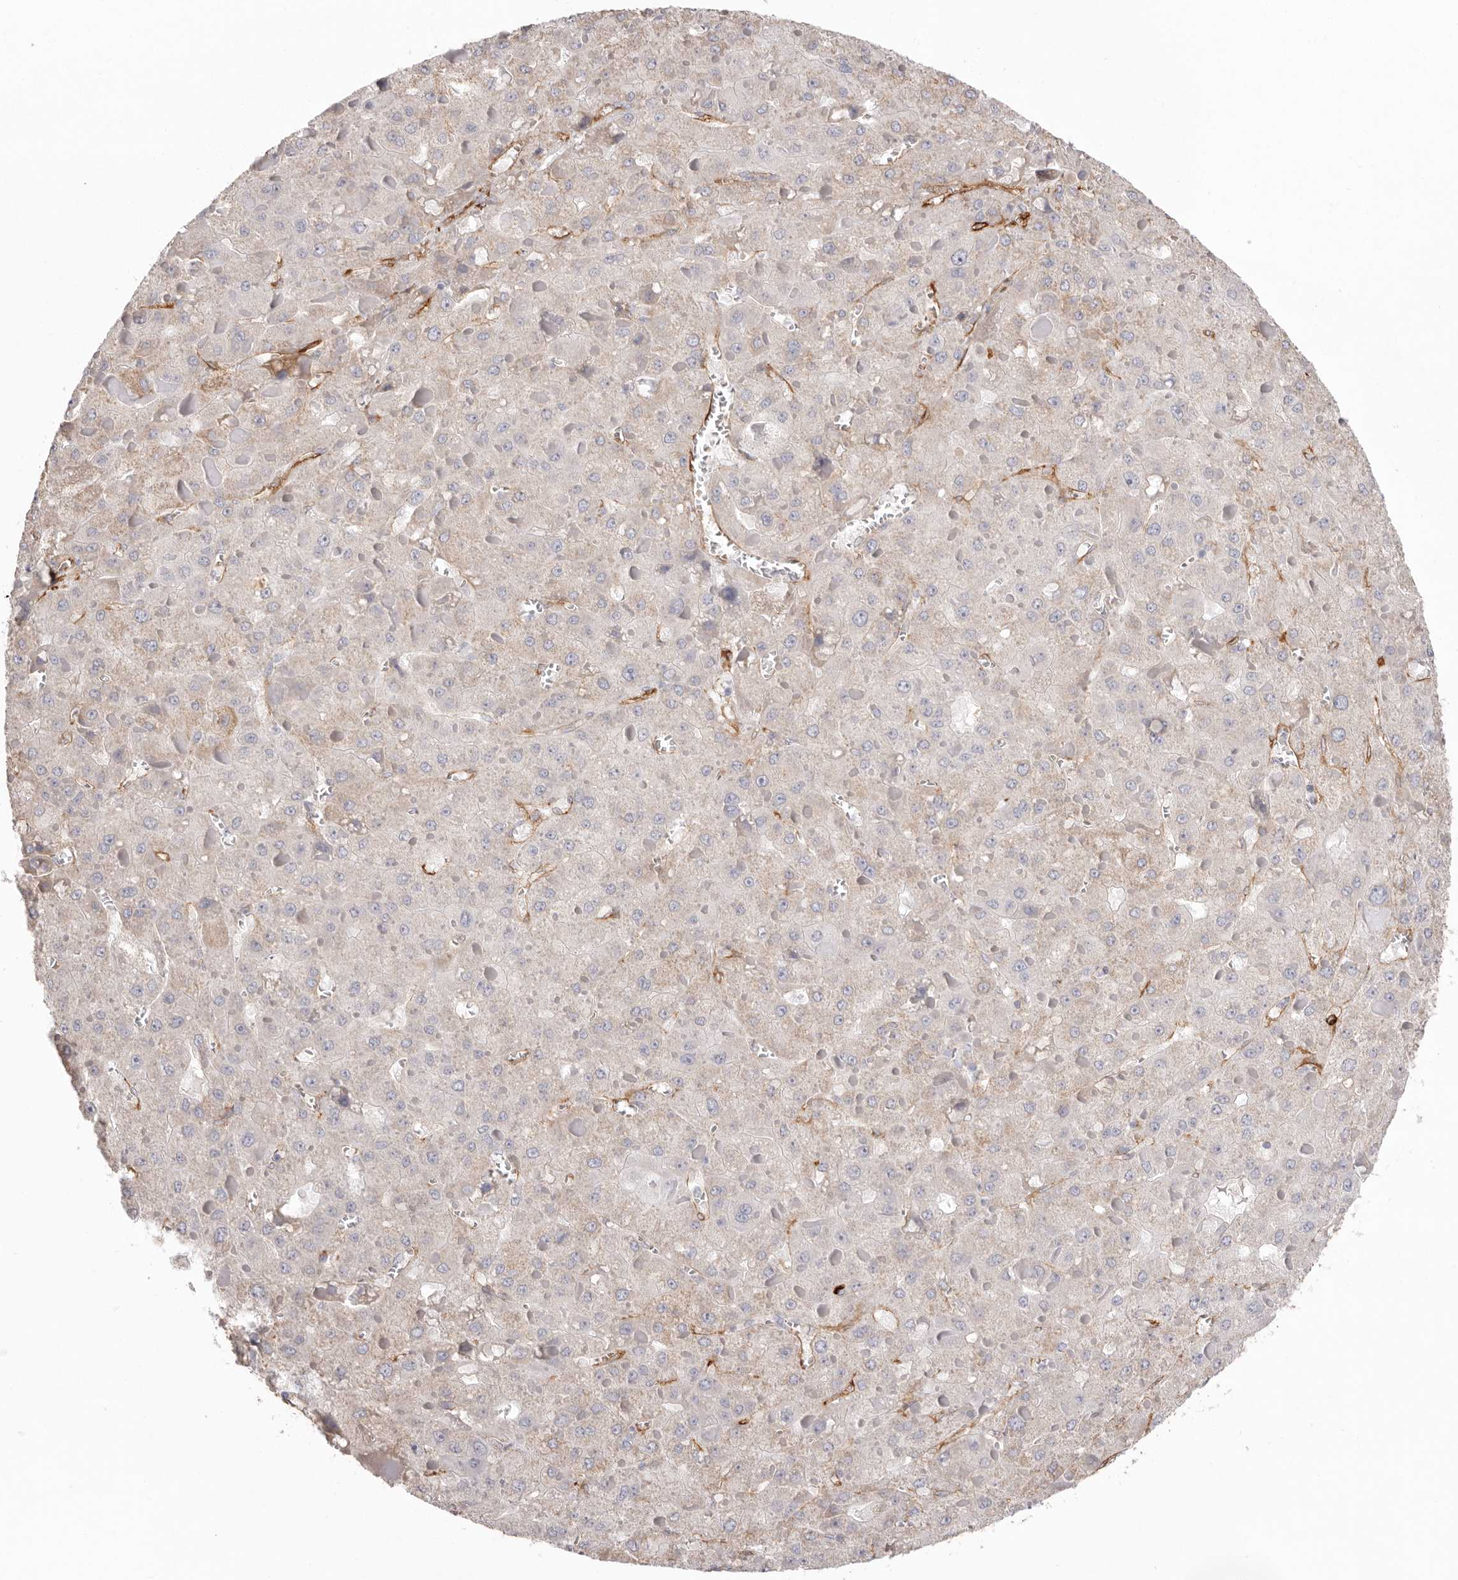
{"staining": {"intensity": "negative", "quantity": "none", "location": "none"}, "tissue": "liver cancer", "cell_type": "Tumor cells", "image_type": "cancer", "snomed": [{"axis": "morphology", "description": "Carcinoma, Hepatocellular, NOS"}, {"axis": "topography", "description": "Liver"}], "caption": "Immunohistochemistry (IHC) histopathology image of neoplastic tissue: liver hepatocellular carcinoma stained with DAB exhibits no significant protein positivity in tumor cells.", "gene": "LRRC66", "patient": {"sex": "female", "age": 73}}